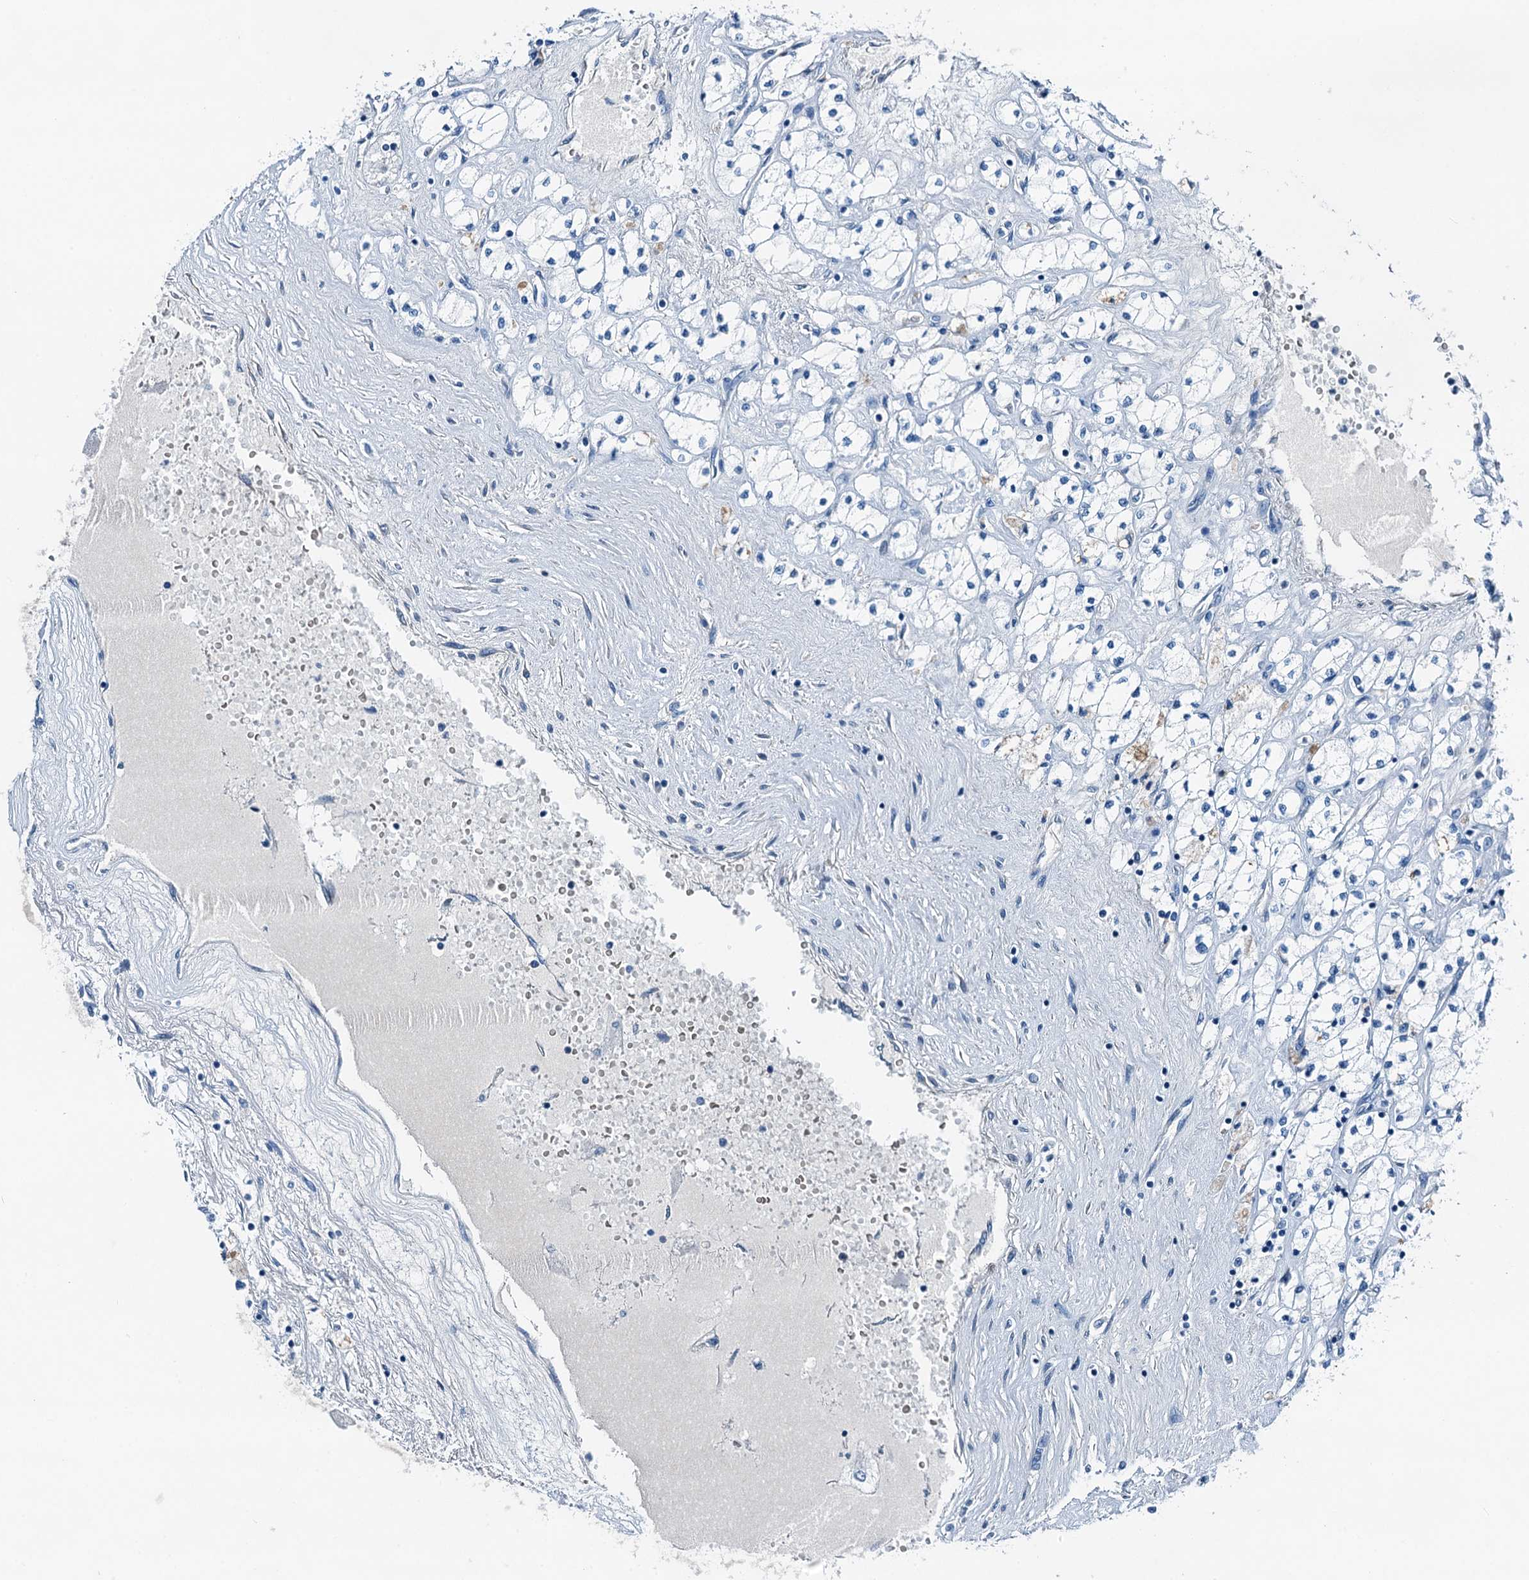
{"staining": {"intensity": "negative", "quantity": "none", "location": "none"}, "tissue": "renal cancer", "cell_type": "Tumor cells", "image_type": "cancer", "snomed": [{"axis": "morphology", "description": "Adenocarcinoma, NOS"}, {"axis": "topography", "description": "Kidney"}], "caption": "Immunohistochemistry histopathology image of neoplastic tissue: human renal cancer stained with DAB (3,3'-diaminobenzidine) reveals no significant protein positivity in tumor cells. (DAB immunohistochemistry (IHC), high magnification).", "gene": "RAB3IL1", "patient": {"sex": "male", "age": 80}}